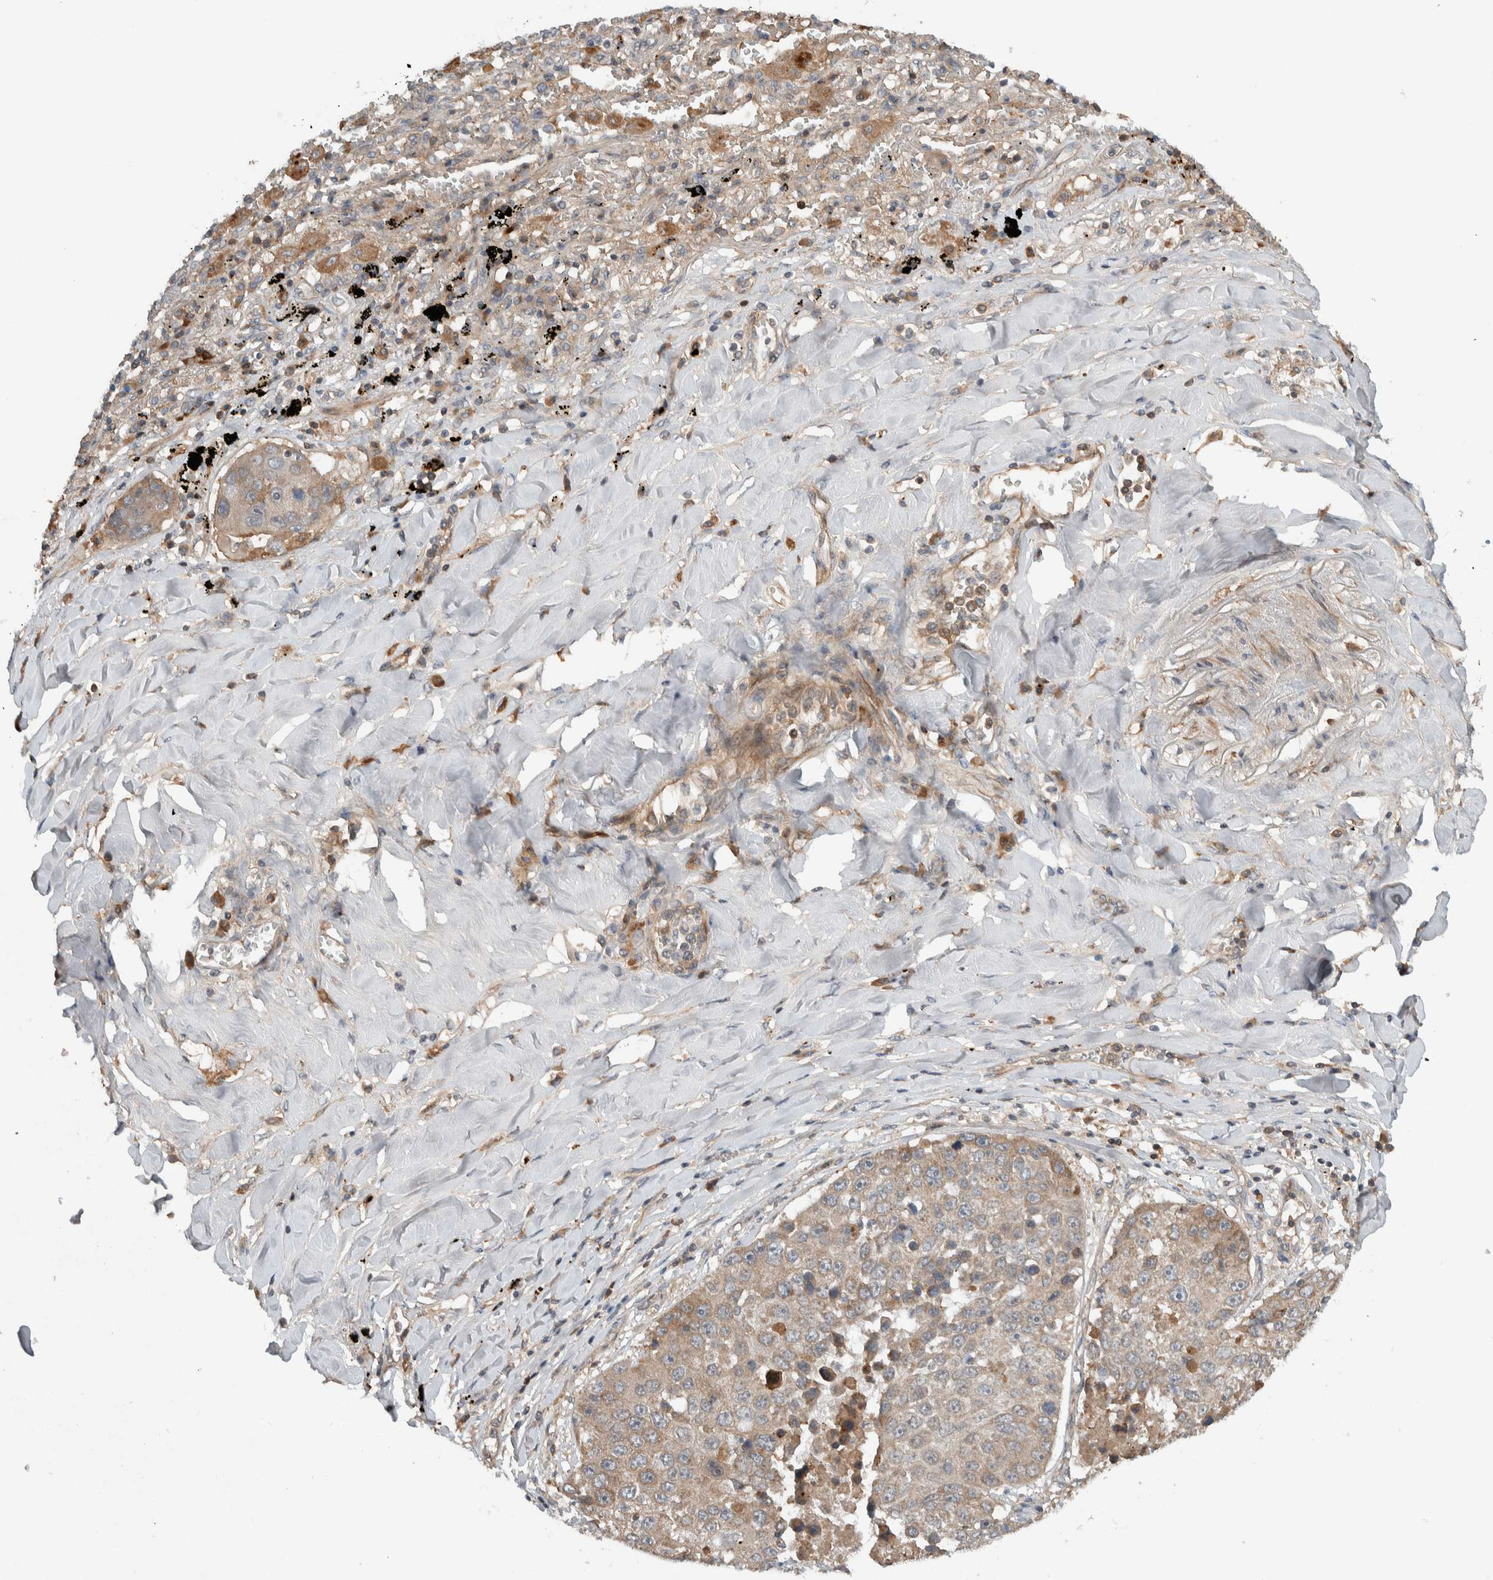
{"staining": {"intensity": "weak", "quantity": ">75%", "location": "cytoplasmic/membranous"}, "tissue": "lung cancer", "cell_type": "Tumor cells", "image_type": "cancer", "snomed": [{"axis": "morphology", "description": "Squamous cell carcinoma, NOS"}, {"axis": "topography", "description": "Lung"}], "caption": "Immunohistochemical staining of squamous cell carcinoma (lung) shows low levels of weak cytoplasmic/membranous protein positivity in approximately >75% of tumor cells.", "gene": "ARMC7", "patient": {"sex": "male", "age": 61}}